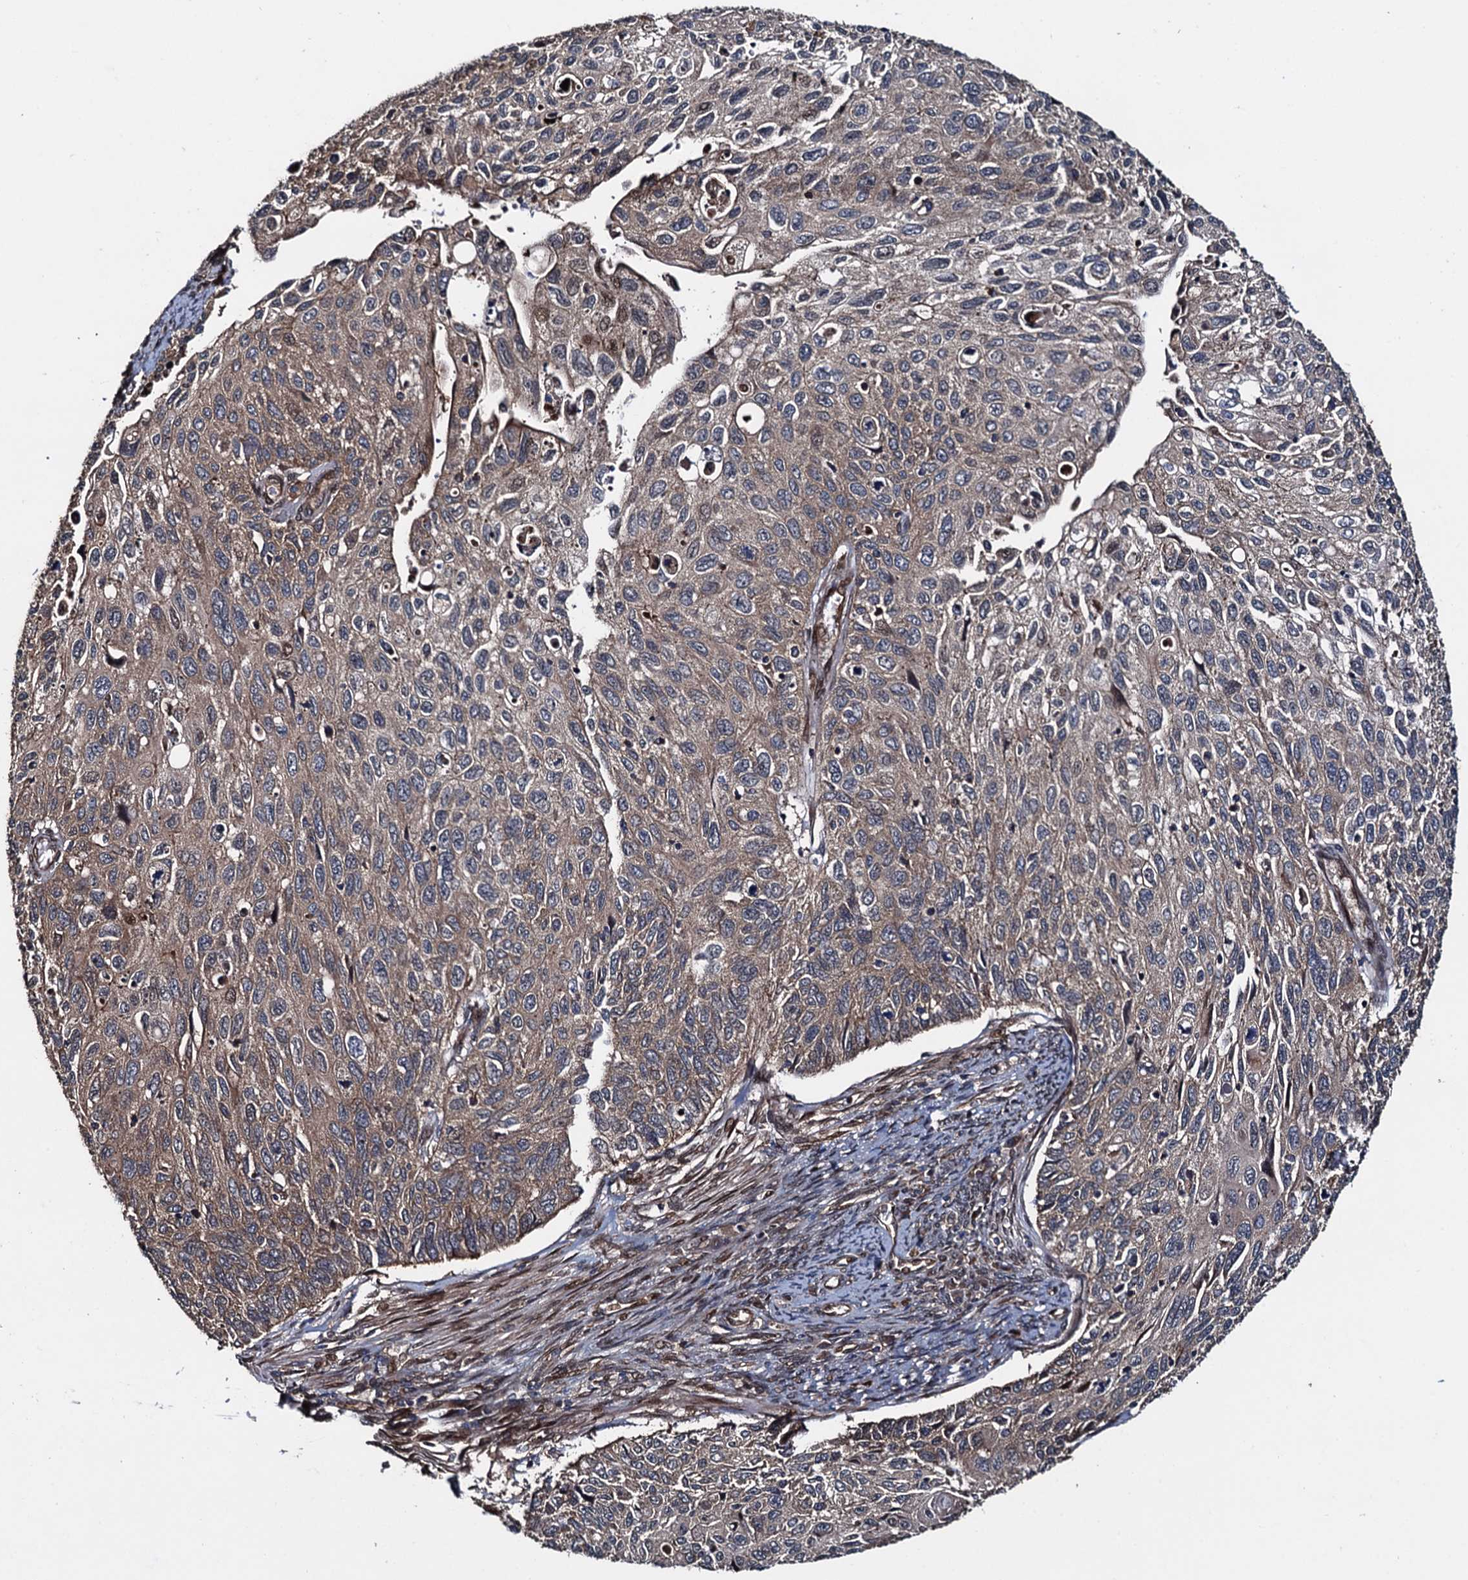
{"staining": {"intensity": "moderate", "quantity": "25%-75%", "location": "cytoplasmic/membranous,nuclear"}, "tissue": "cervical cancer", "cell_type": "Tumor cells", "image_type": "cancer", "snomed": [{"axis": "morphology", "description": "Squamous cell carcinoma, NOS"}, {"axis": "topography", "description": "Cervix"}], "caption": "Cervical cancer (squamous cell carcinoma) stained for a protein (brown) shows moderate cytoplasmic/membranous and nuclear positive staining in about 25%-75% of tumor cells.", "gene": "RHOBTB1", "patient": {"sex": "female", "age": 70}}